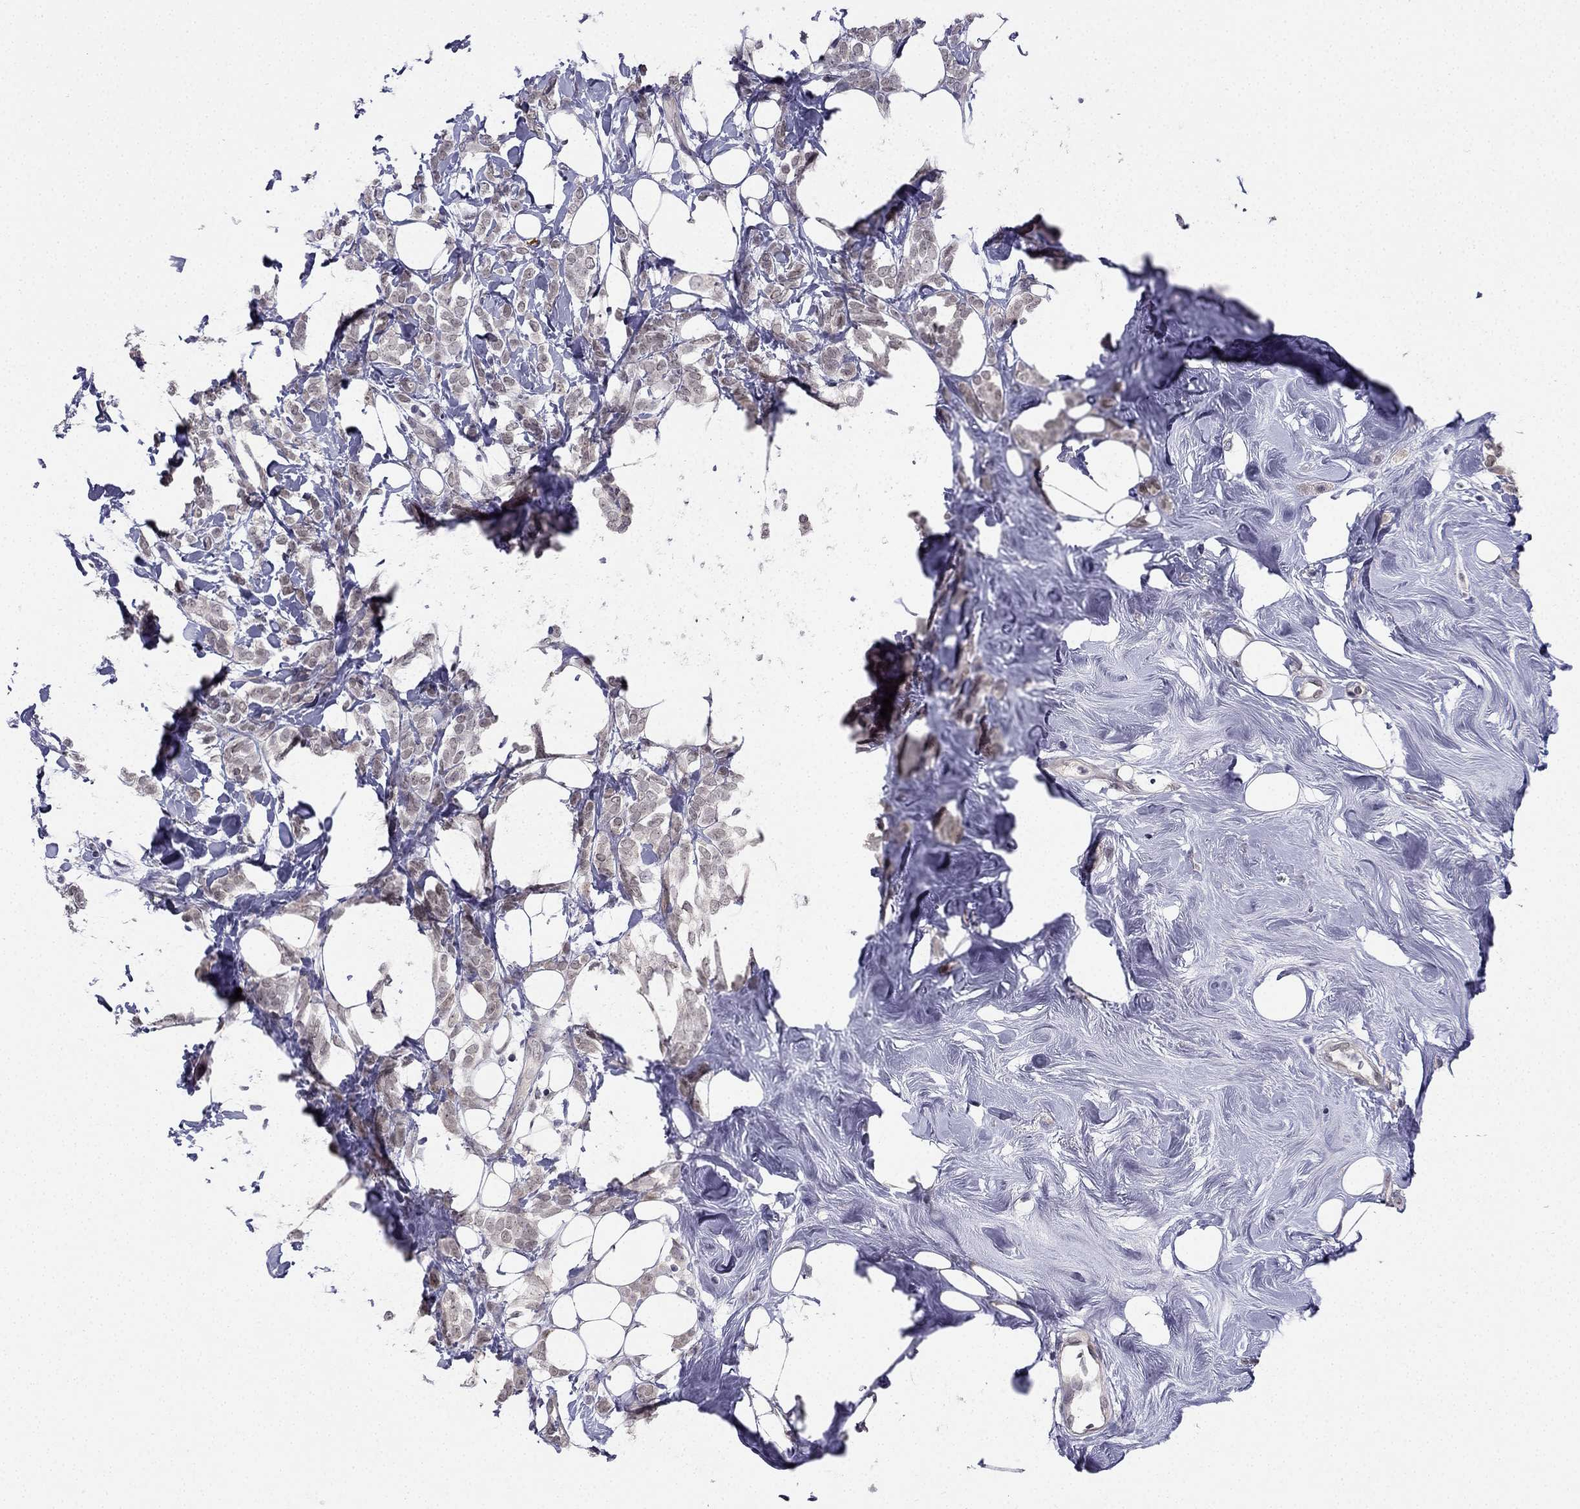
{"staining": {"intensity": "negative", "quantity": "none", "location": "none"}, "tissue": "breast cancer", "cell_type": "Tumor cells", "image_type": "cancer", "snomed": [{"axis": "morphology", "description": "Lobular carcinoma"}, {"axis": "topography", "description": "Breast"}], "caption": "A histopathology image of human lobular carcinoma (breast) is negative for staining in tumor cells.", "gene": "CHST8", "patient": {"sex": "female", "age": 49}}